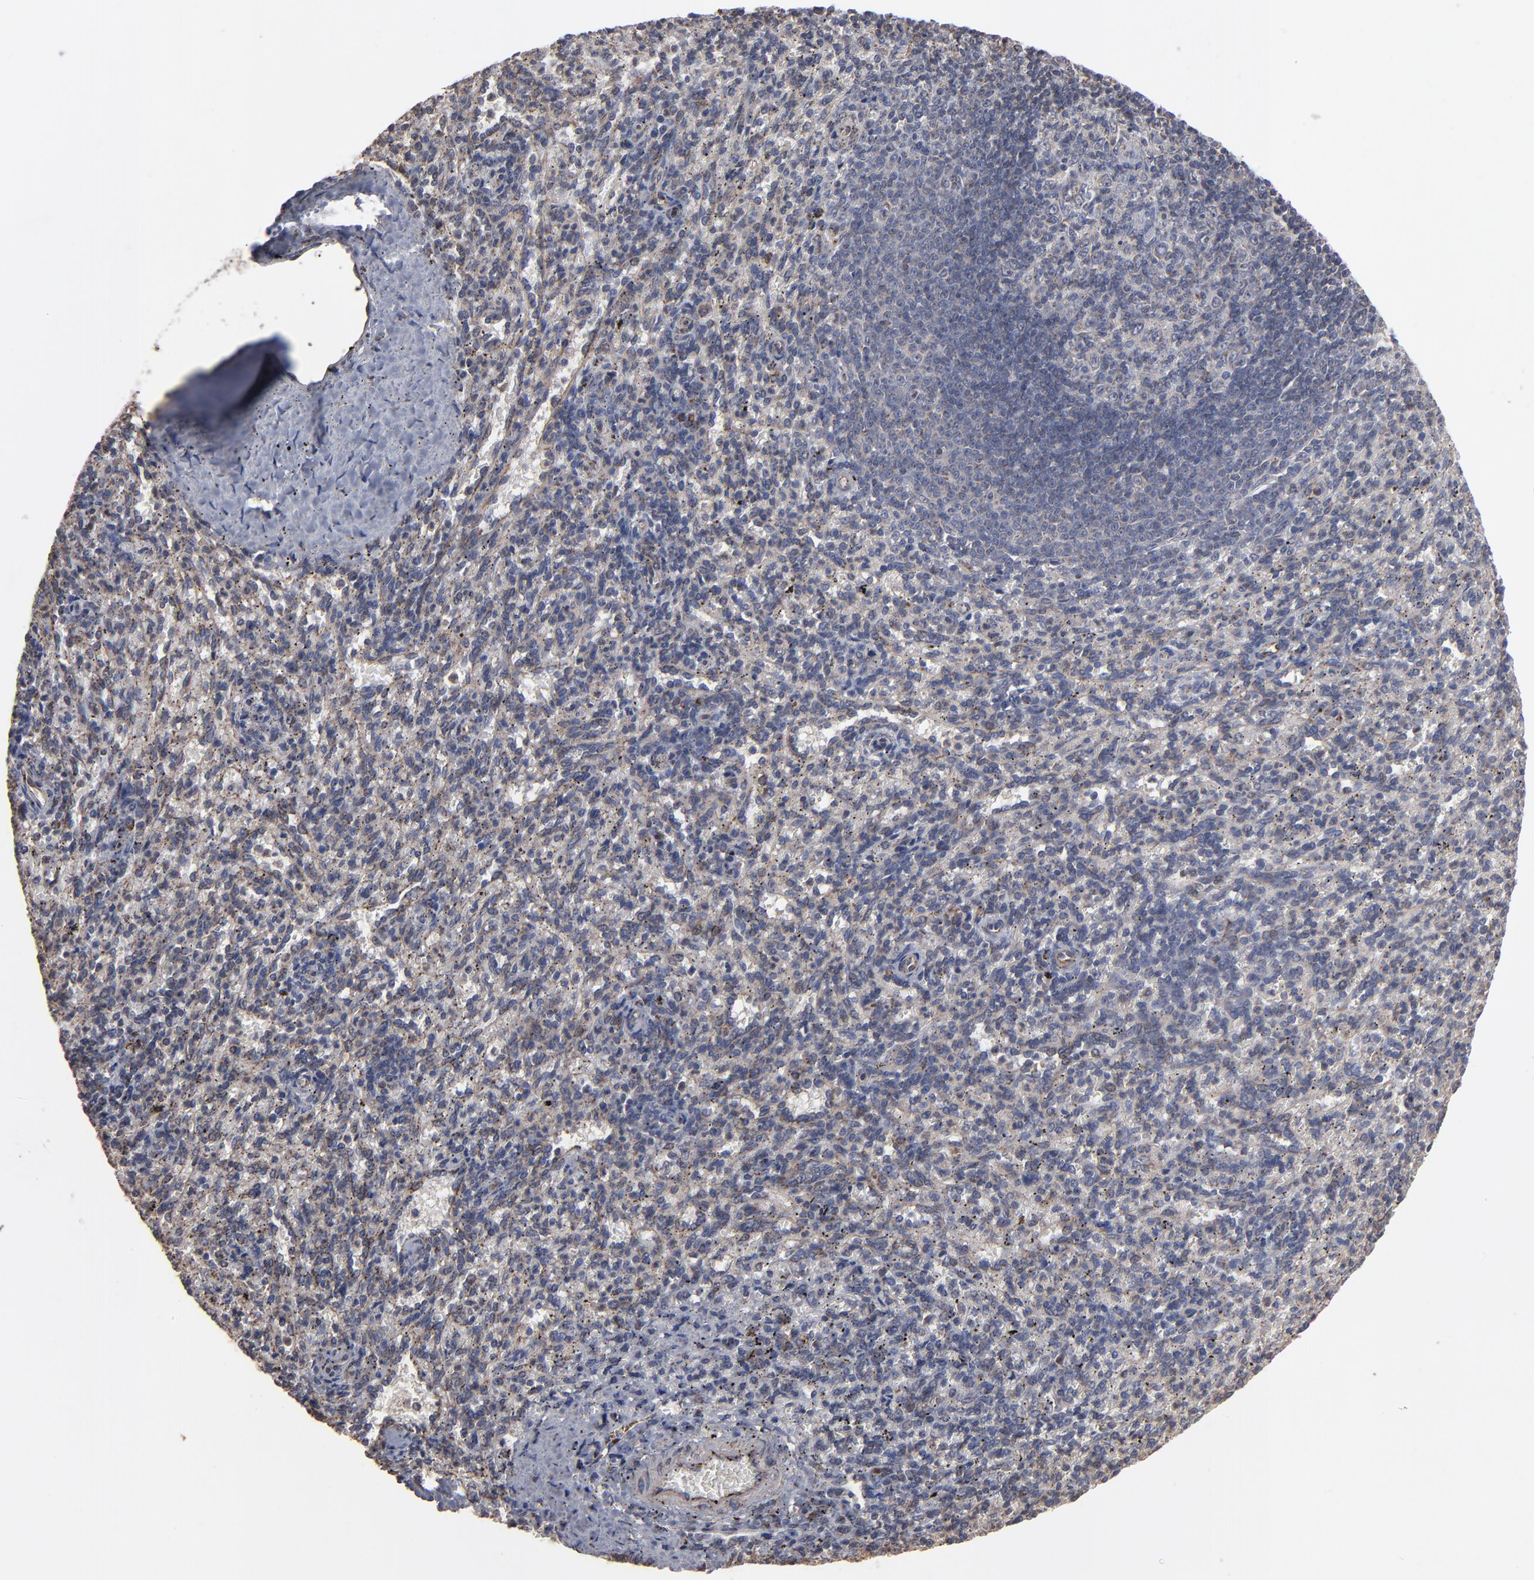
{"staining": {"intensity": "moderate", "quantity": "<25%", "location": "cytoplasmic/membranous"}, "tissue": "spleen", "cell_type": "Cells in red pulp", "image_type": "normal", "snomed": [{"axis": "morphology", "description": "Normal tissue, NOS"}, {"axis": "topography", "description": "Spleen"}], "caption": "Protein staining of unremarkable spleen demonstrates moderate cytoplasmic/membranous expression in about <25% of cells in red pulp. (IHC, brightfield microscopy, high magnification).", "gene": "MIPOL1", "patient": {"sex": "female", "age": 10}}